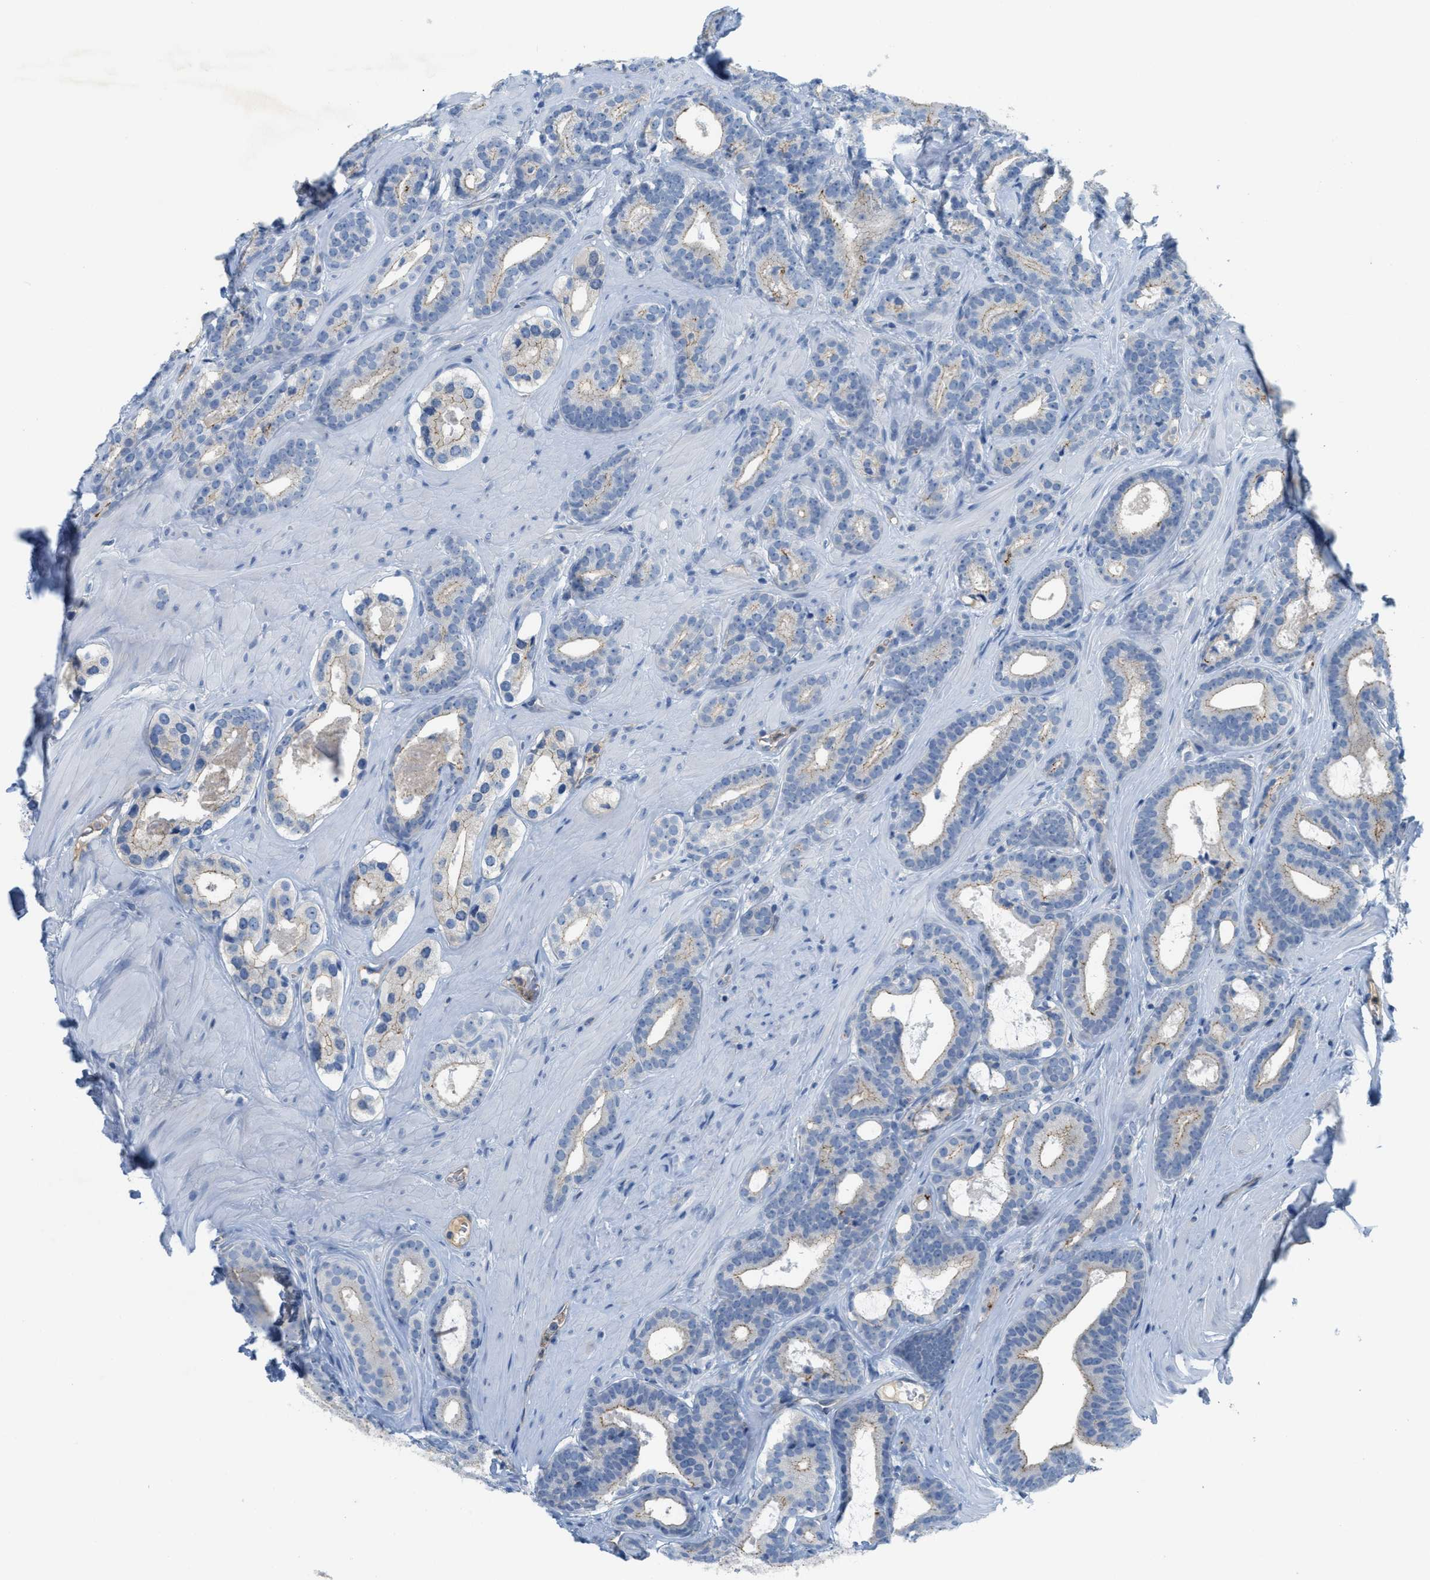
{"staining": {"intensity": "weak", "quantity": "<25%", "location": "cytoplasmic/membranous"}, "tissue": "prostate cancer", "cell_type": "Tumor cells", "image_type": "cancer", "snomed": [{"axis": "morphology", "description": "Adenocarcinoma, High grade"}, {"axis": "topography", "description": "Prostate"}], "caption": "The photomicrograph exhibits no significant expression in tumor cells of prostate cancer (high-grade adenocarcinoma).", "gene": "CRB3", "patient": {"sex": "male", "age": 60}}